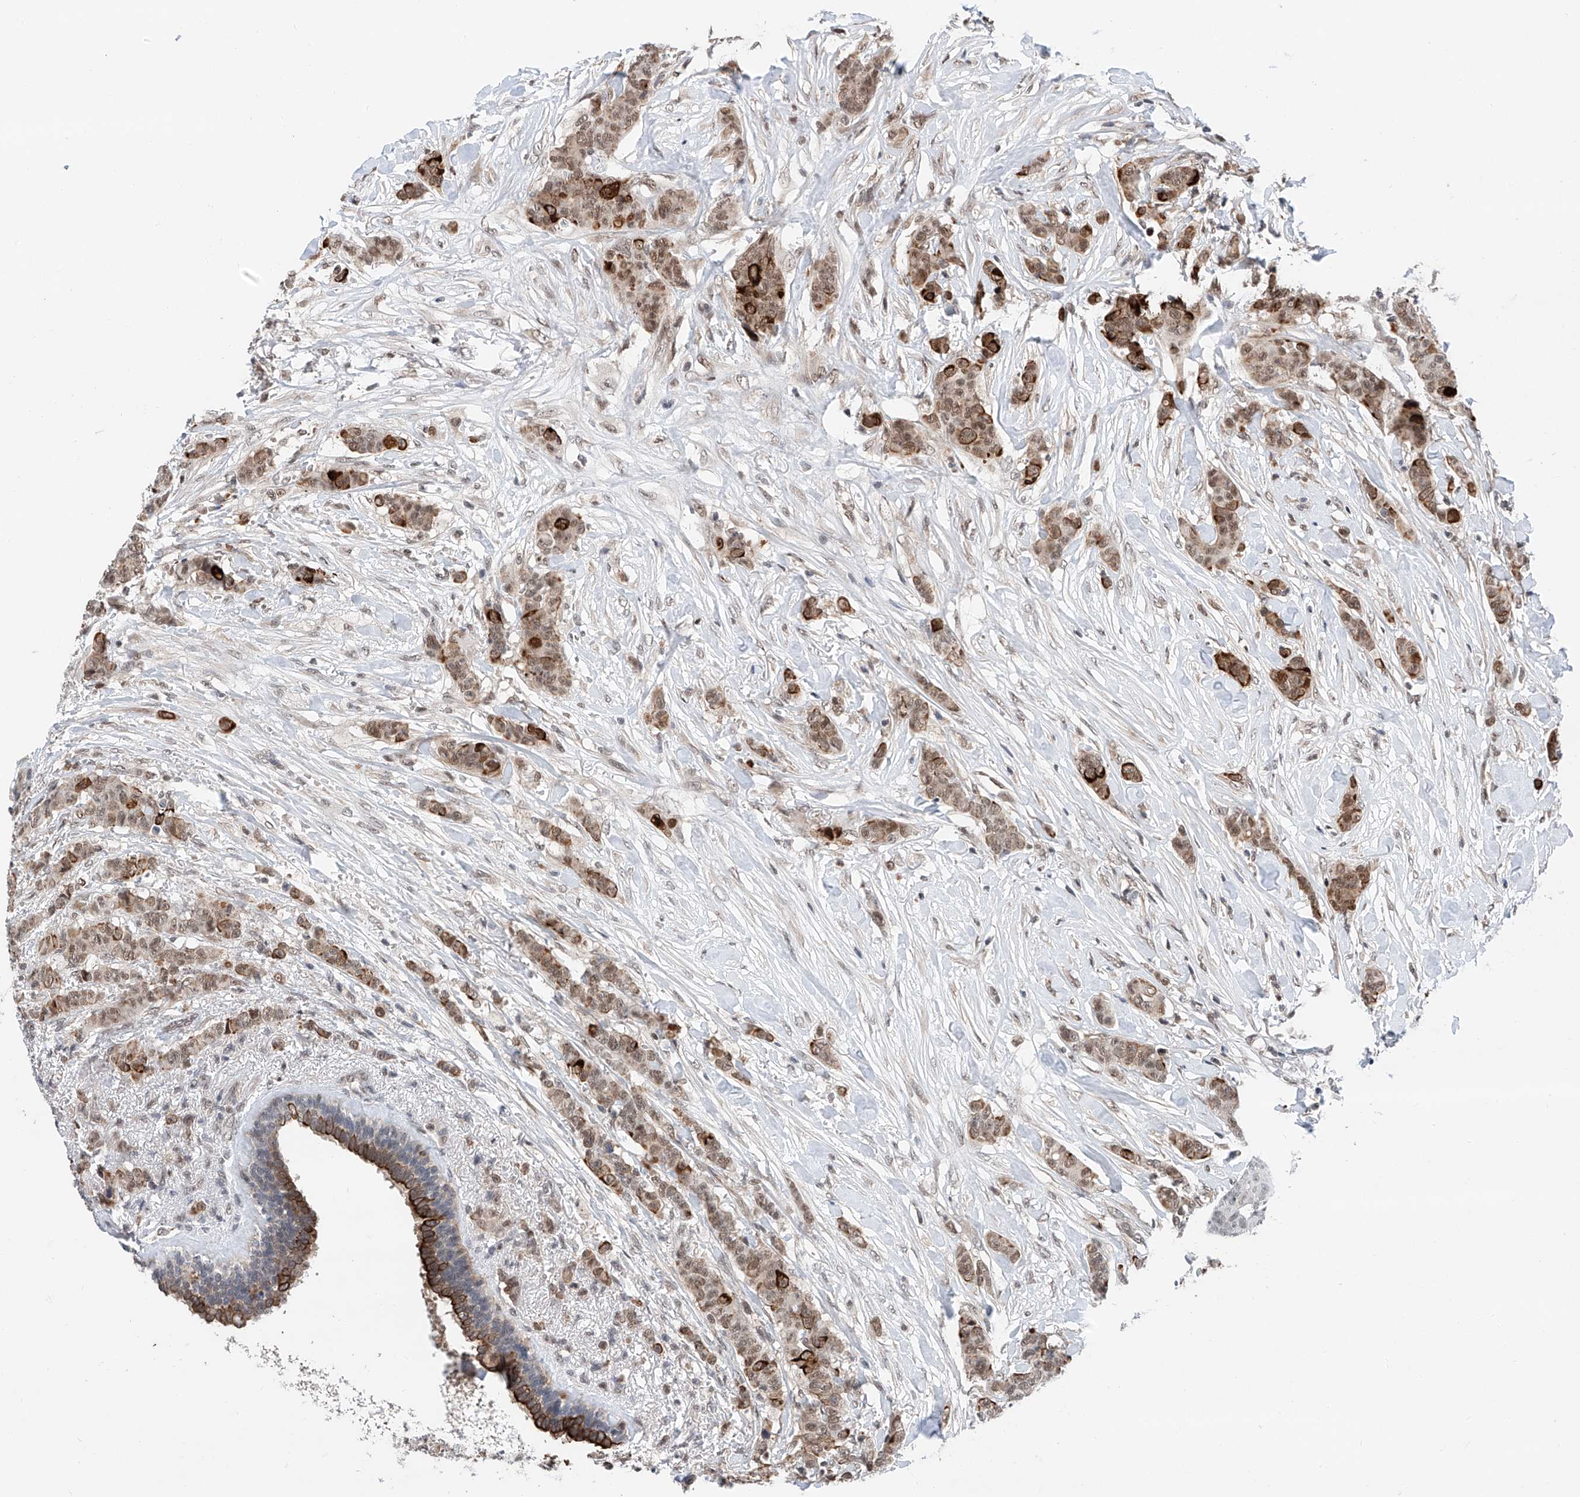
{"staining": {"intensity": "moderate", "quantity": ">75%", "location": "nuclear"}, "tissue": "breast cancer", "cell_type": "Tumor cells", "image_type": "cancer", "snomed": [{"axis": "morphology", "description": "Duct carcinoma"}, {"axis": "topography", "description": "Breast"}], "caption": "This is an image of immunohistochemistry staining of breast infiltrating ductal carcinoma, which shows moderate expression in the nuclear of tumor cells.", "gene": "SNRNP200", "patient": {"sex": "female", "age": 40}}